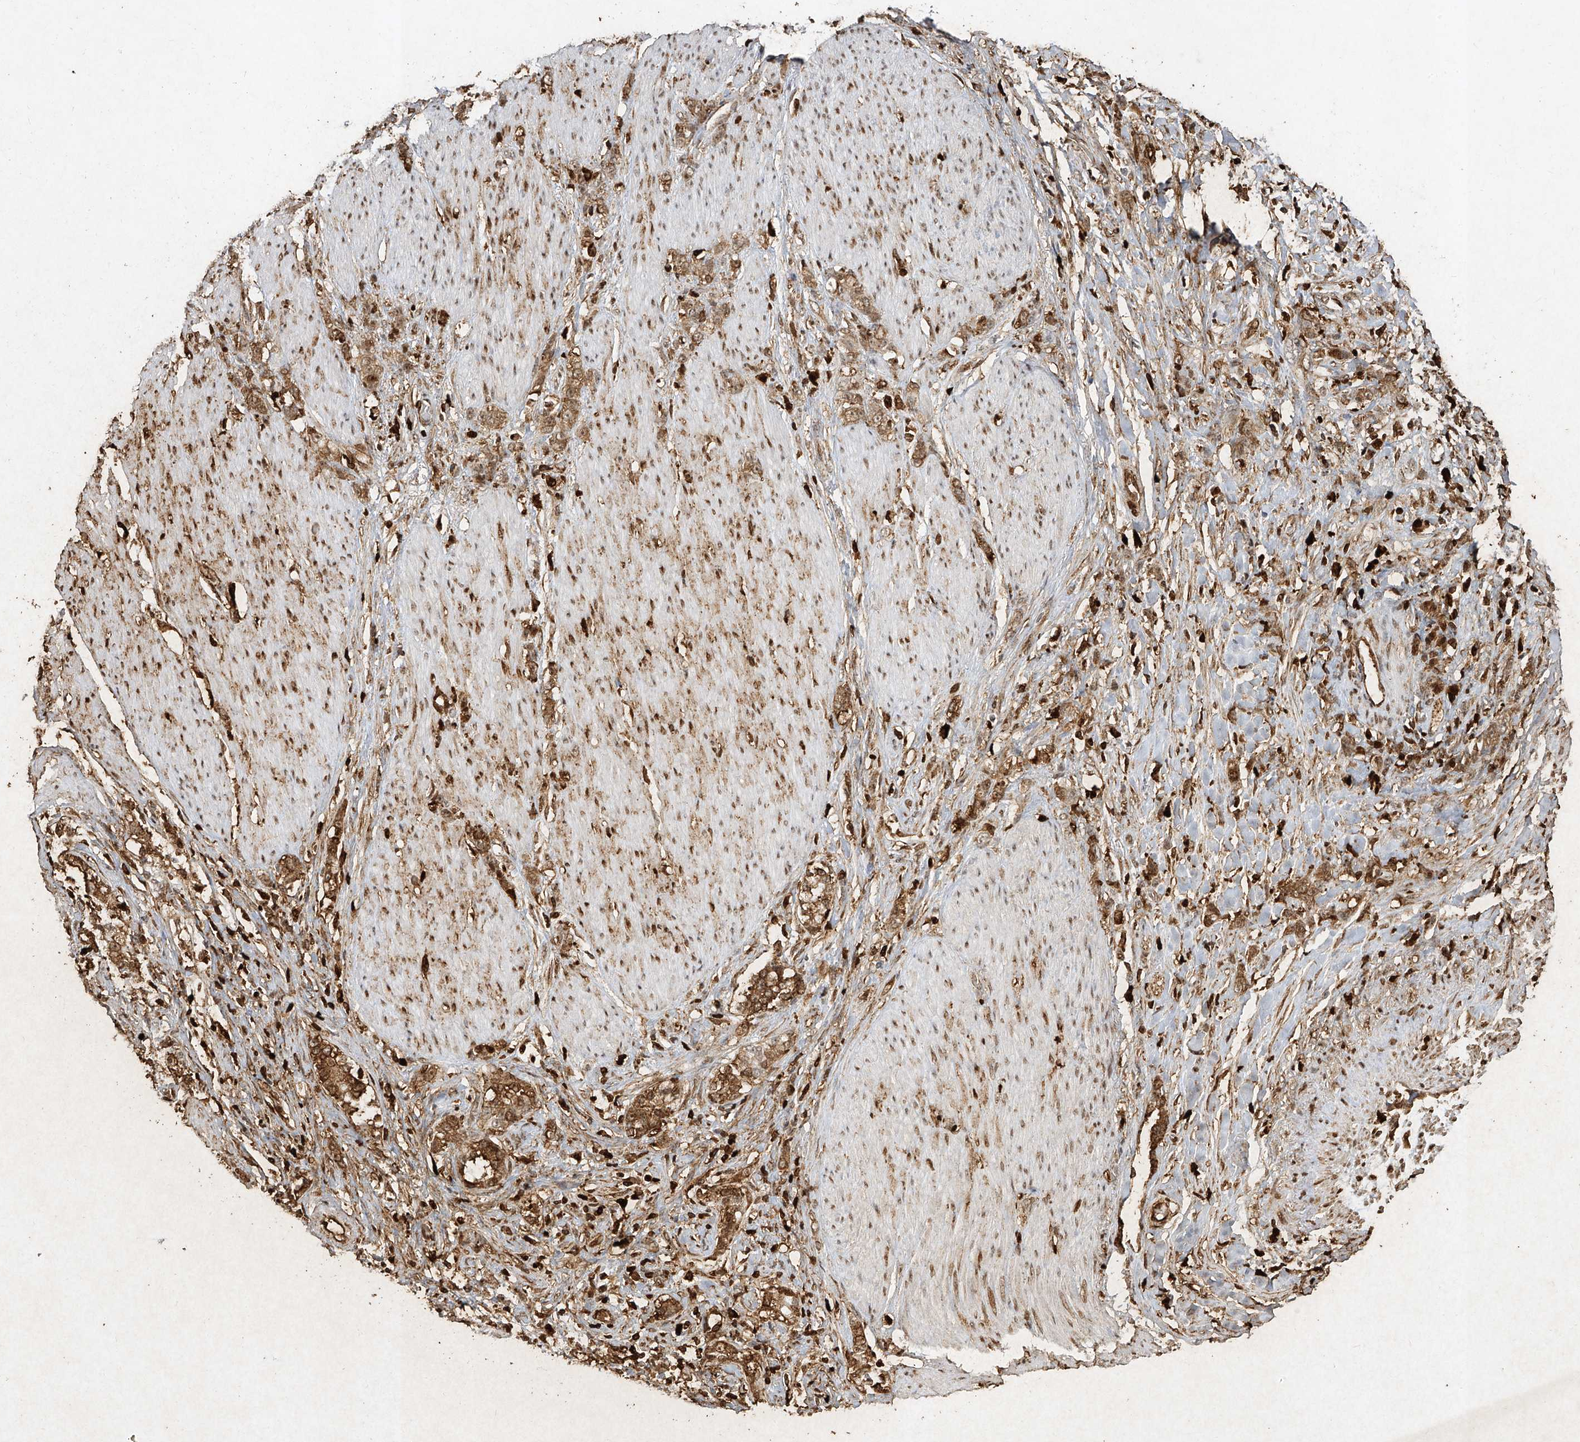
{"staining": {"intensity": "moderate", "quantity": ">75%", "location": "cytoplasmic/membranous"}, "tissue": "stomach cancer", "cell_type": "Tumor cells", "image_type": "cancer", "snomed": [{"axis": "morphology", "description": "Adenocarcinoma, NOS"}, {"axis": "topography", "description": "Stomach, lower"}], "caption": "Stomach adenocarcinoma stained with IHC shows moderate cytoplasmic/membranous staining in approximately >75% of tumor cells.", "gene": "ATRIP", "patient": {"sex": "male", "age": 88}}